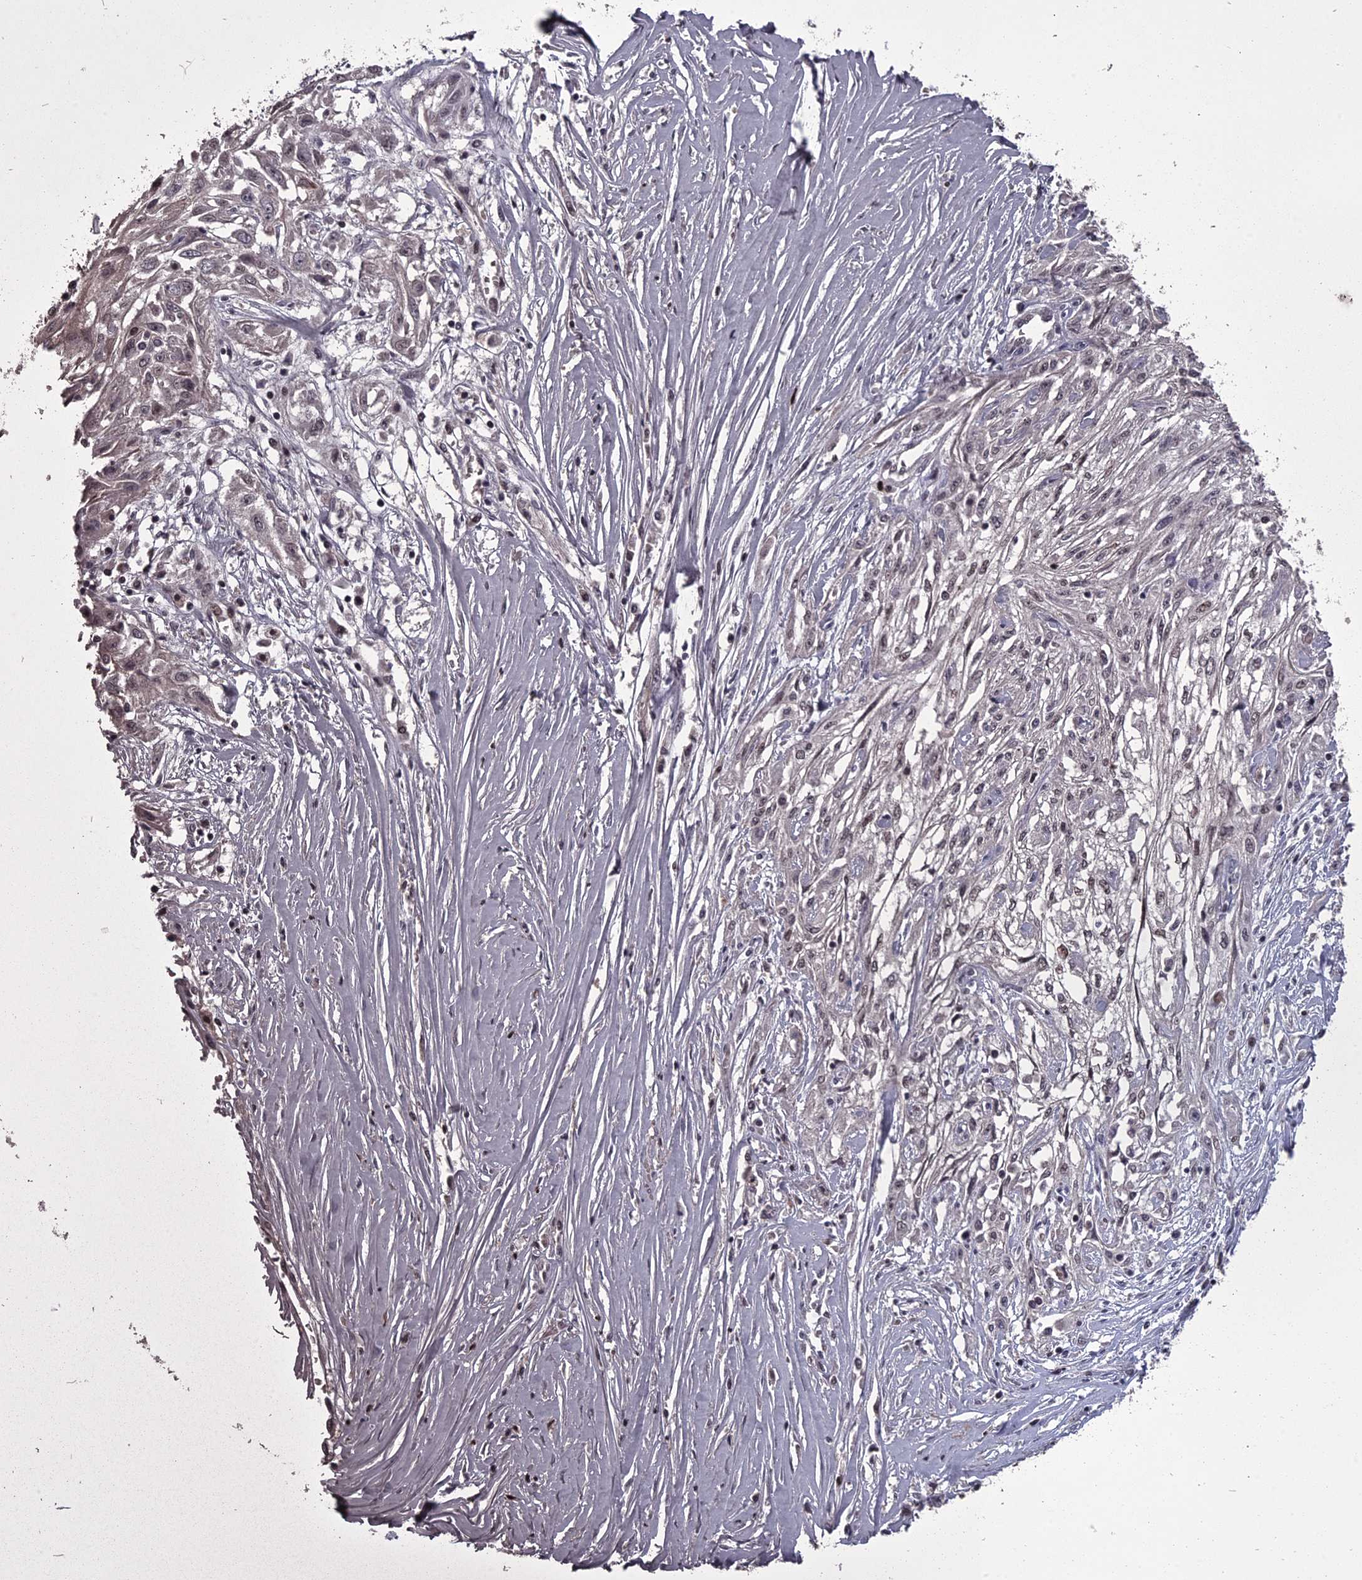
{"staining": {"intensity": "weak", "quantity": "25%-75%", "location": "nuclear"}, "tissue": "skin cancer", "cell_type": "Tumor cells", "image_type": "cancer", "snomed": [{"axis": "morphology", "description": "Squamous cell carcinoma, NOS"}, {"axis": "morphology", "description": "Squamous cell carcinoma, metastatic, NOS"}, {"axis": "topography", "description": "Skin"}, {"axis": "topography", "description": "Lymph node"}], "caption": "This is an image of immunohistochemistry (IHC) staining of skin cancer (metastatic squamous cell carcinoma), which shows weak staining in the nuclear of tumor cells.", "gene": "MT-CO3", "patient": {"sex": "male", "age": 75}}